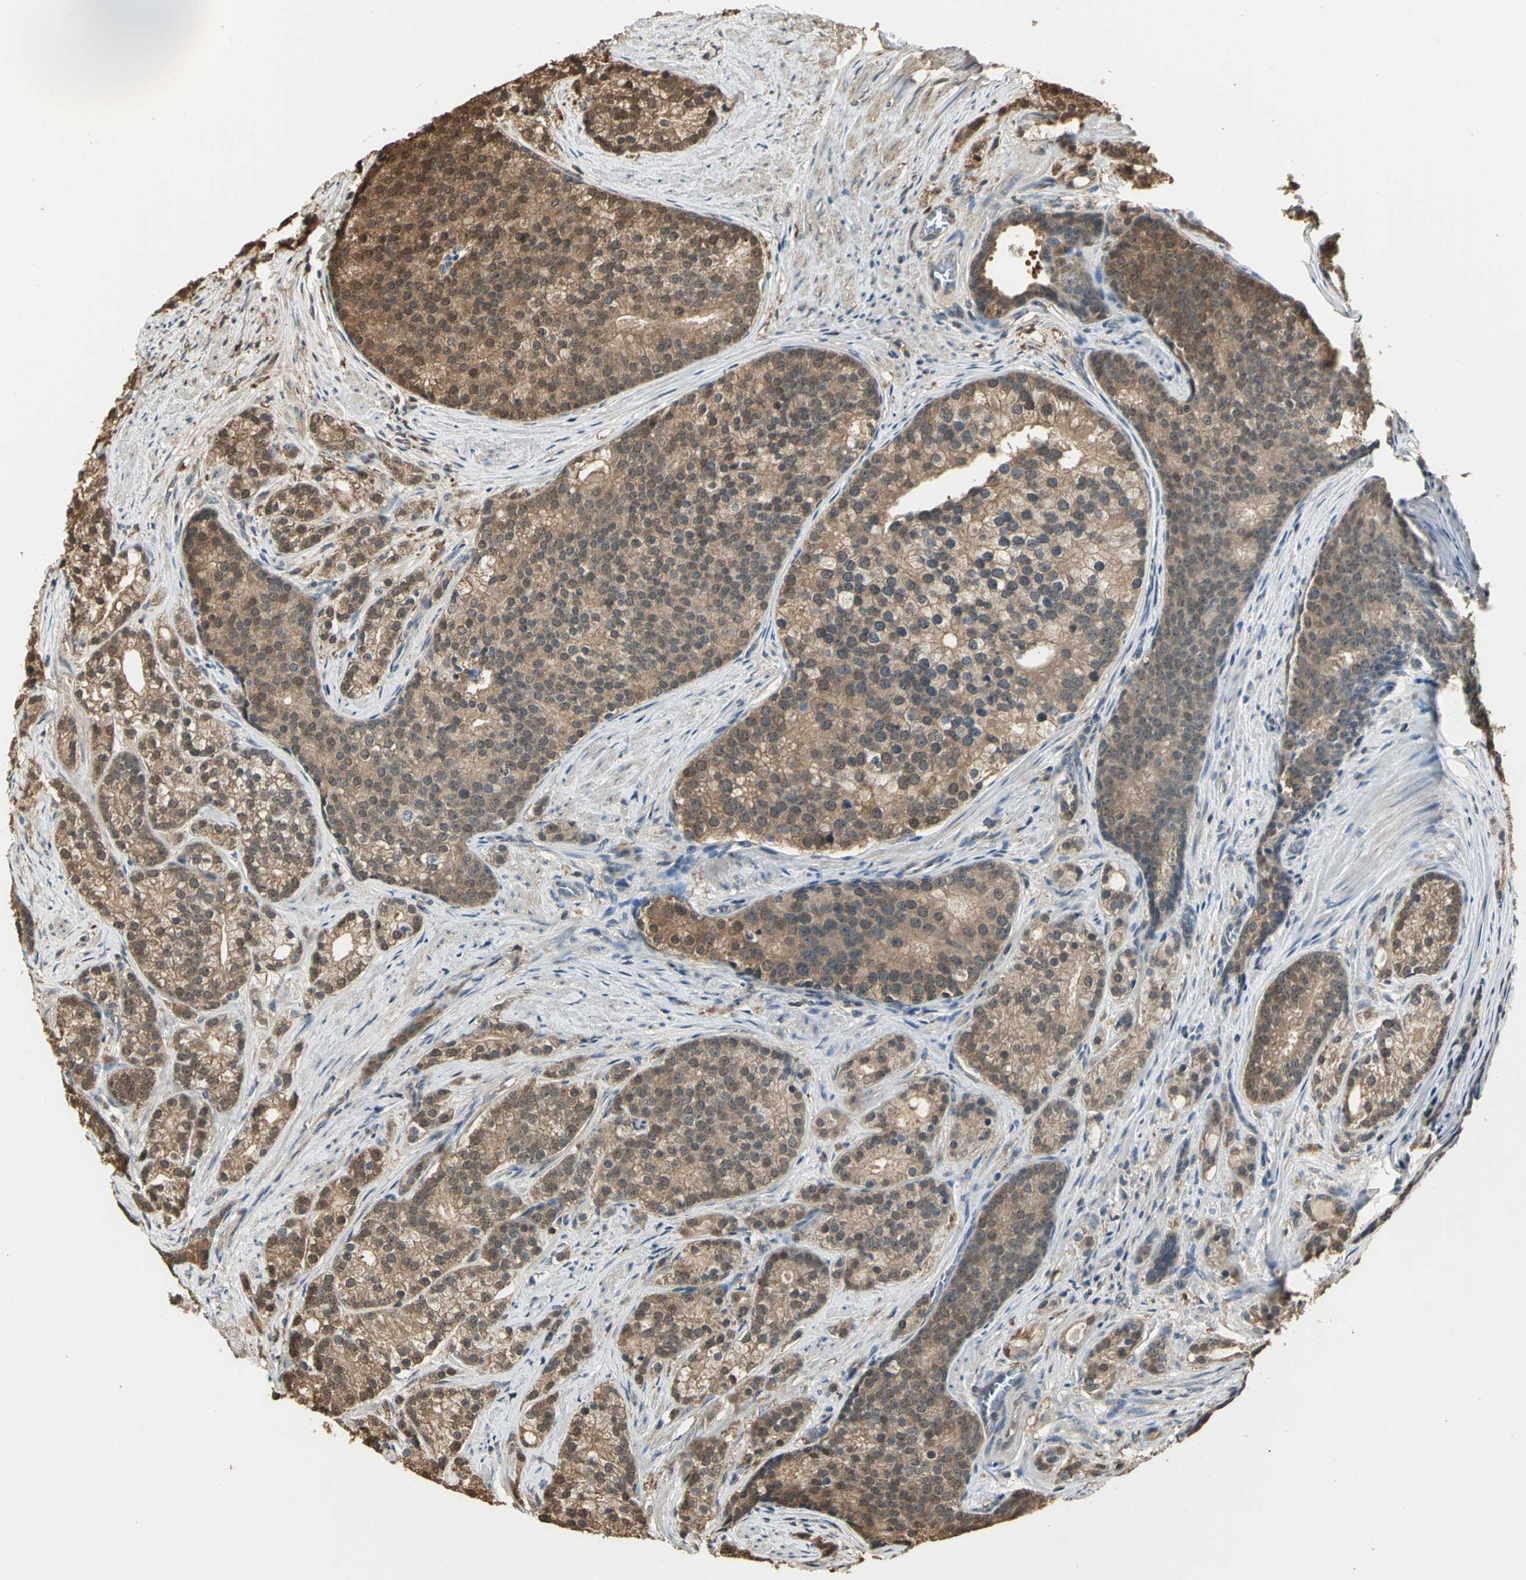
{"staining": {"intensity": "moderate", "quantity": ">75%", "location": "cytoplasmic/membranous,nuclear"}, "tissue": "prostate cancer", "cell_type": "Tumor cells", "image_type": "cancer", "snomed": [{"axis": "morphology", "description": "Adenocarcinoma, Low grade"}, {"axis": "topography", "description": "Prostate"}], "caption": "Prostate adenocarcinoma (low-grade) was stained to show a protein in brown. There is medium levels of moderate cytoplasmic/membranous and nuclear staining in approximately >75% of tumor cells.", "gene": "PARK7", "patient": {"sex": "male", "age": 71}}